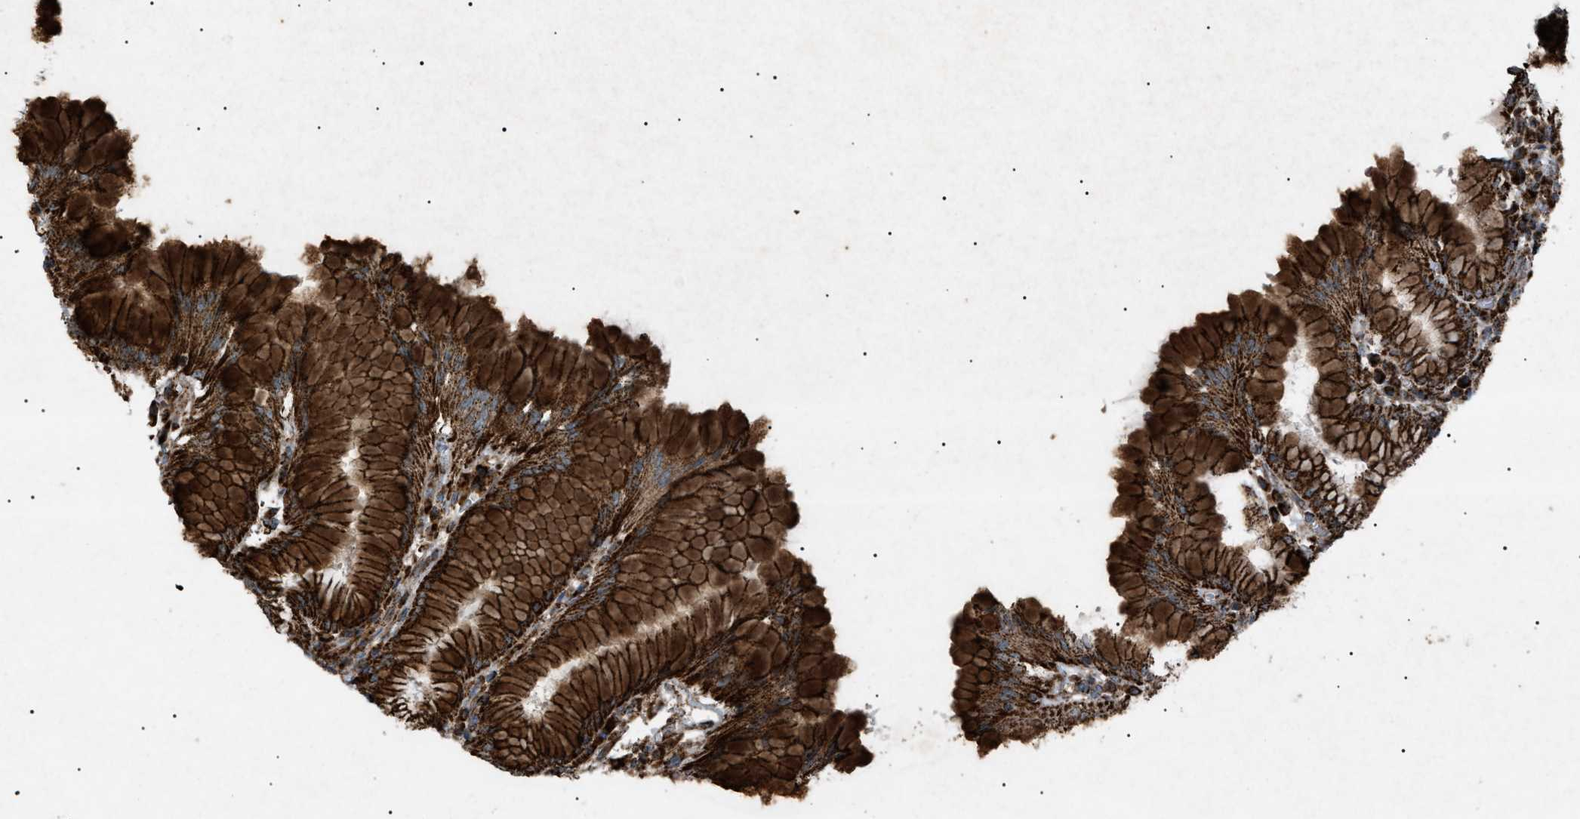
{"staining": {"intensity": "strong", "quantity": ">75%", "location": "cytoplasmic/membranous"}, "tissue": "stomach", "cell_type": "Glandular cells", "image_type": "normal", "snomed": [{"axis": "morphology", "description": "Normal tissue, NOS"}, {"axis": "topography", "description": "Stomach"}, {"axis": "topography", "description": "Stomach, lower"}], "caption": "IHC image of benign human stomach stained for a protein (brown), which reveals high levels of strong cytoplasmic/membranous positivity in approximately >75% of glandular cells.", "gene": "C1GALT1C1", "patient": {"sex": "female", "age": 56}}